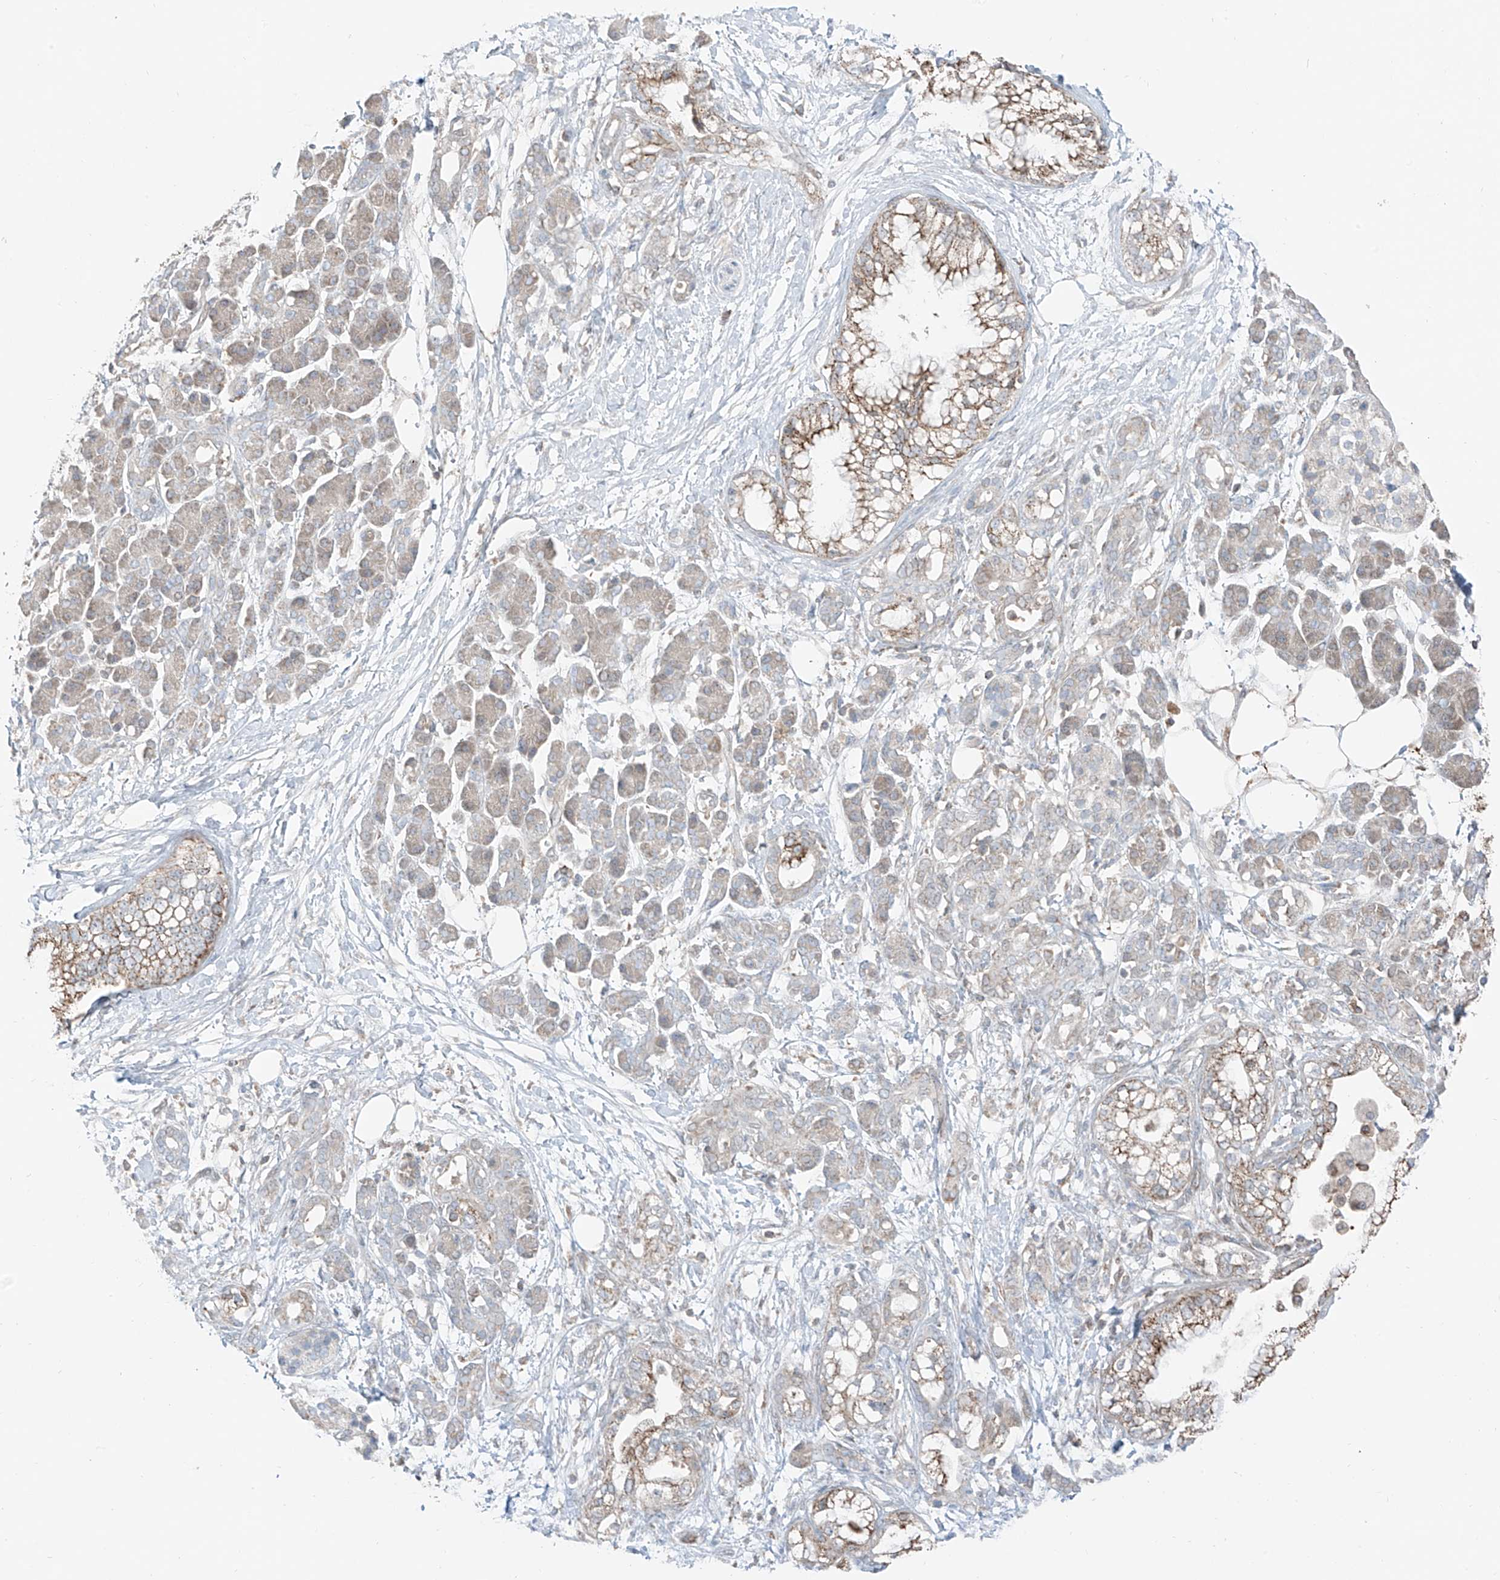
{"staining": {"intensity": "moderate", "quantity": "25%-75%", "location": "cytoplasmic/membranous"}, "tissue": "pancreatic cancer", "cell_type": "Tumor cells", "image_type": "cancer", "snomed": [{"axis": "morphology", "description": "Adenocarcinoma, NOS"}, {"axis": "topography", "description": "Pancreas"}], "caption": "Protein expression analysis of pancreatic cancer demonstrates moderate cytoplasmic/membranous expression in approximately 25%-75% of tumor cells.", "gene": "ETHE1", "patient": {"sex": "male", "age": 68}}